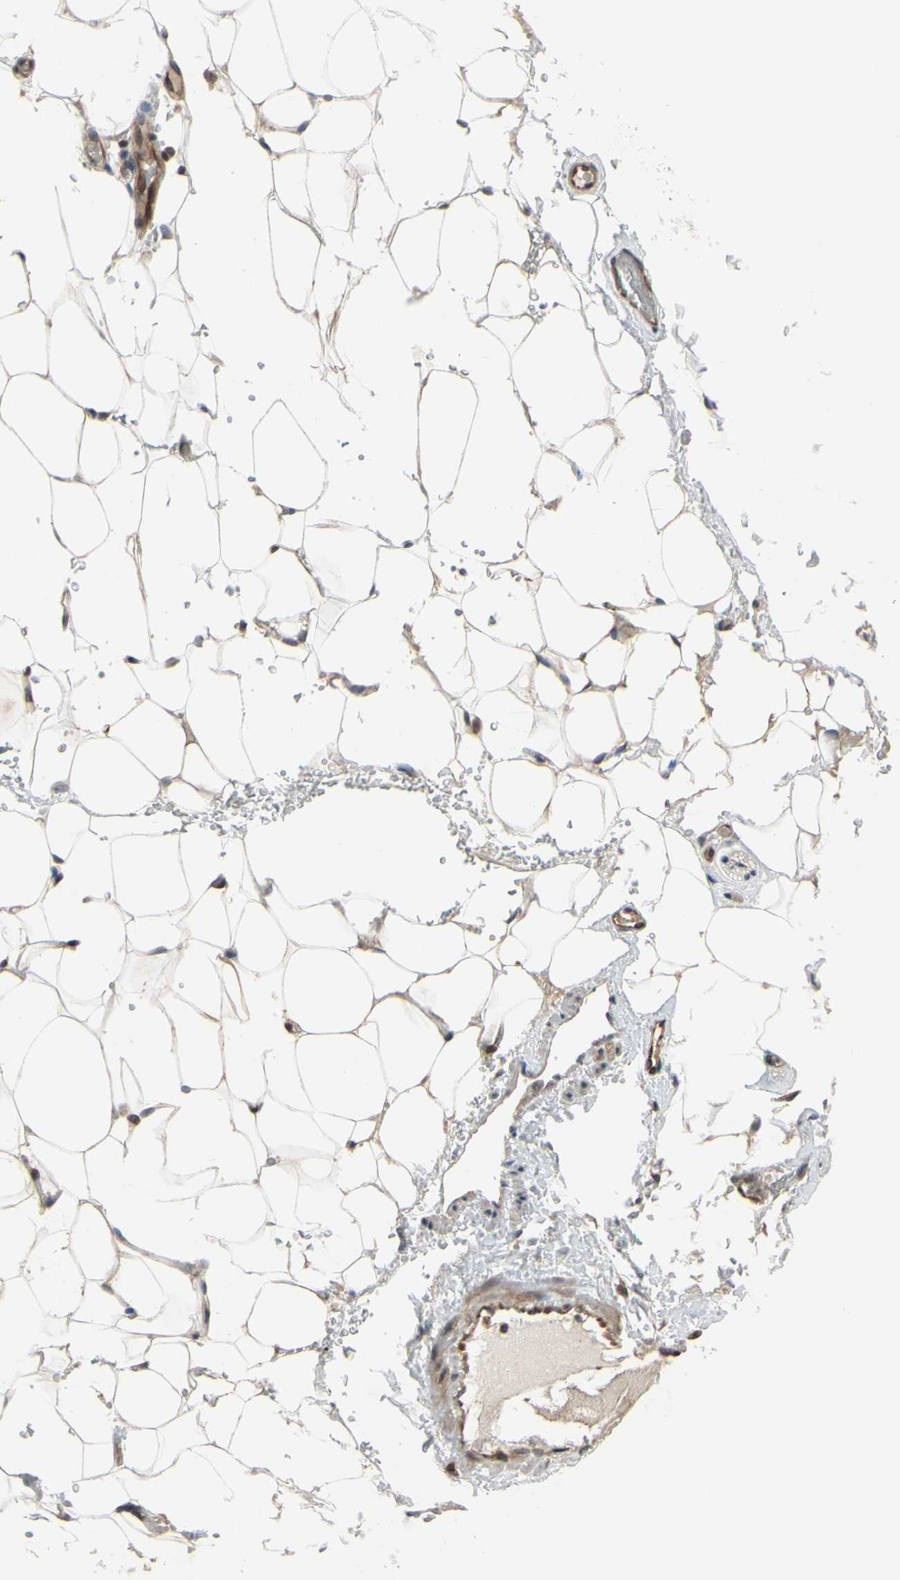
{"staining": {"intensity": "moderate", "quantity": "25%-75%", "location": "cytoplasmic/membranous"}, "tissue": "adipose tissue", "cell_type": "Adipocytes", "image_type": "normal", "snomed": [{"axis": "morphology", "description": "Normal tissue, NOS"}, {"axis": "topography", "description": "Peripheral nerve tissue"}], "caption": "Brown immunohistochemical staining in normal adipose tissue demonstrates moderate cytoplasmic/membranous staining in approximately 25%-75% of adipocytes.", "gene": "PLXNA2", "patient": {"sex": "male", "age": 70}}